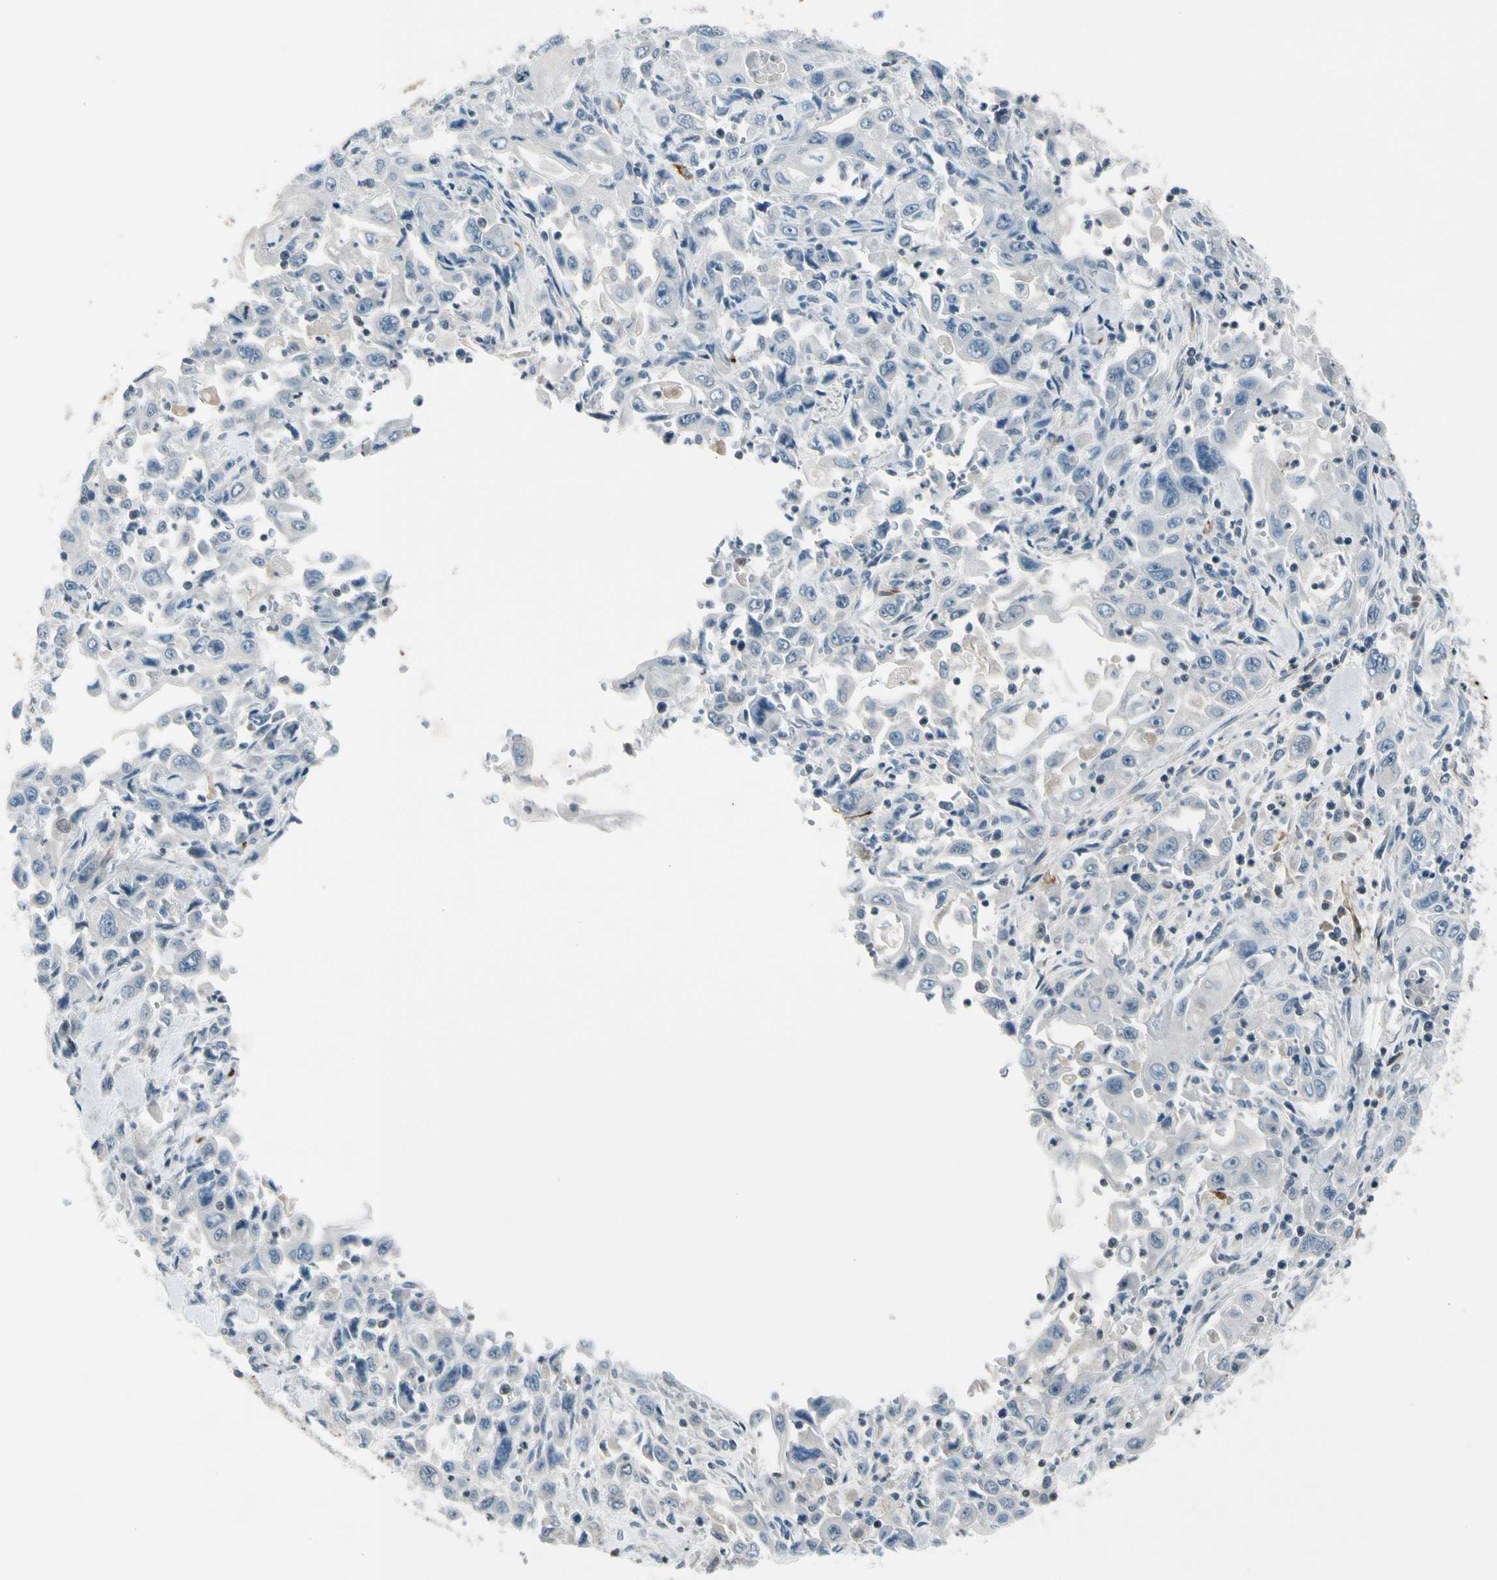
{"staining": {"intensity": "negative", "quantity": "none", "location": "none"}, "tissue": "pancreatic cancer", "cell_type": "Tumor cells", "image_type": "cancer", "snomed": [{"axis": "morphology", "description": "Adenocarcinoma, NOS"}, {"axis": "topography", "description": "Pancreas"}], "caption": "The immunohistochemistry histopathology image has no significant staining in tumor cells of pancreatic adenocarcinoma tissue. Brightfield microscopy of IHC stained with DAB (3,3'-diaminobenzidine) (brown) and hematoxylin (blue), captured at high magnification.", "gene": "PDPN", "patient": {"sex": "male", "age": 70}}